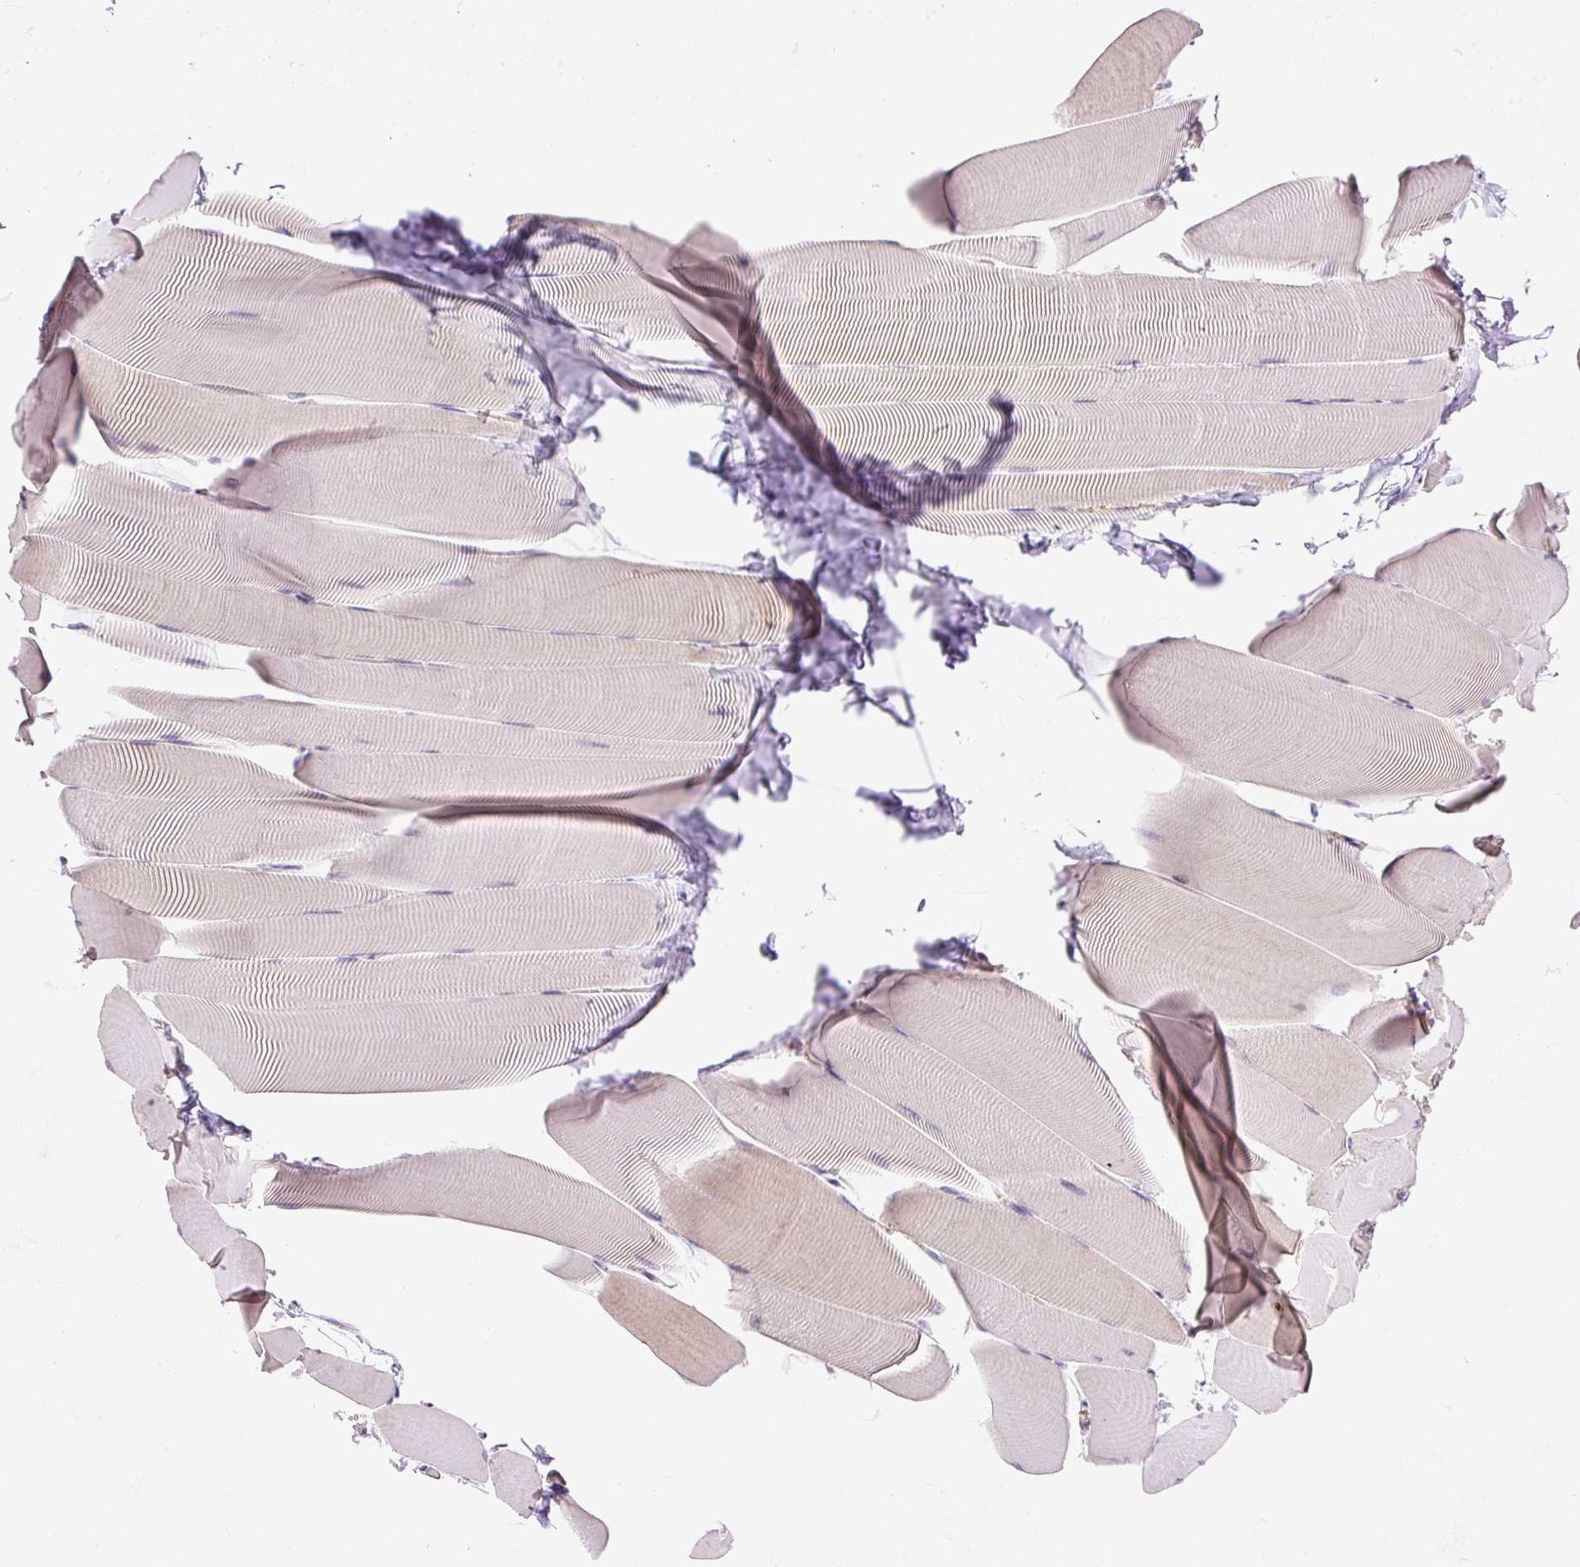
{"staining": {"intensity": "negative", "quantity": "none", "location": "none"}, "tissue": "skeletal muscle", "cell_type": "Myocytes", "image_type": "normal", "snomed": [{"axis": "morphology", "description": "Normal tissue, NOS"}, {"axis": "topography", "description": "Skeletal muscle"}], "caption": "IHC micrograph of benign skeletal muscle: human skeletal muscle stained with DAB (3,3'-diaminobenzidine) displays no significant protein positivity in myocytes. (Stains: DAB immunohistochemistry (IHC) with hematoxylin counter stain, Microscopy: brightfield microscopy at high magnification).", "gene": "MAGEB16", "patient": {"sex": "male", "age": 25}}